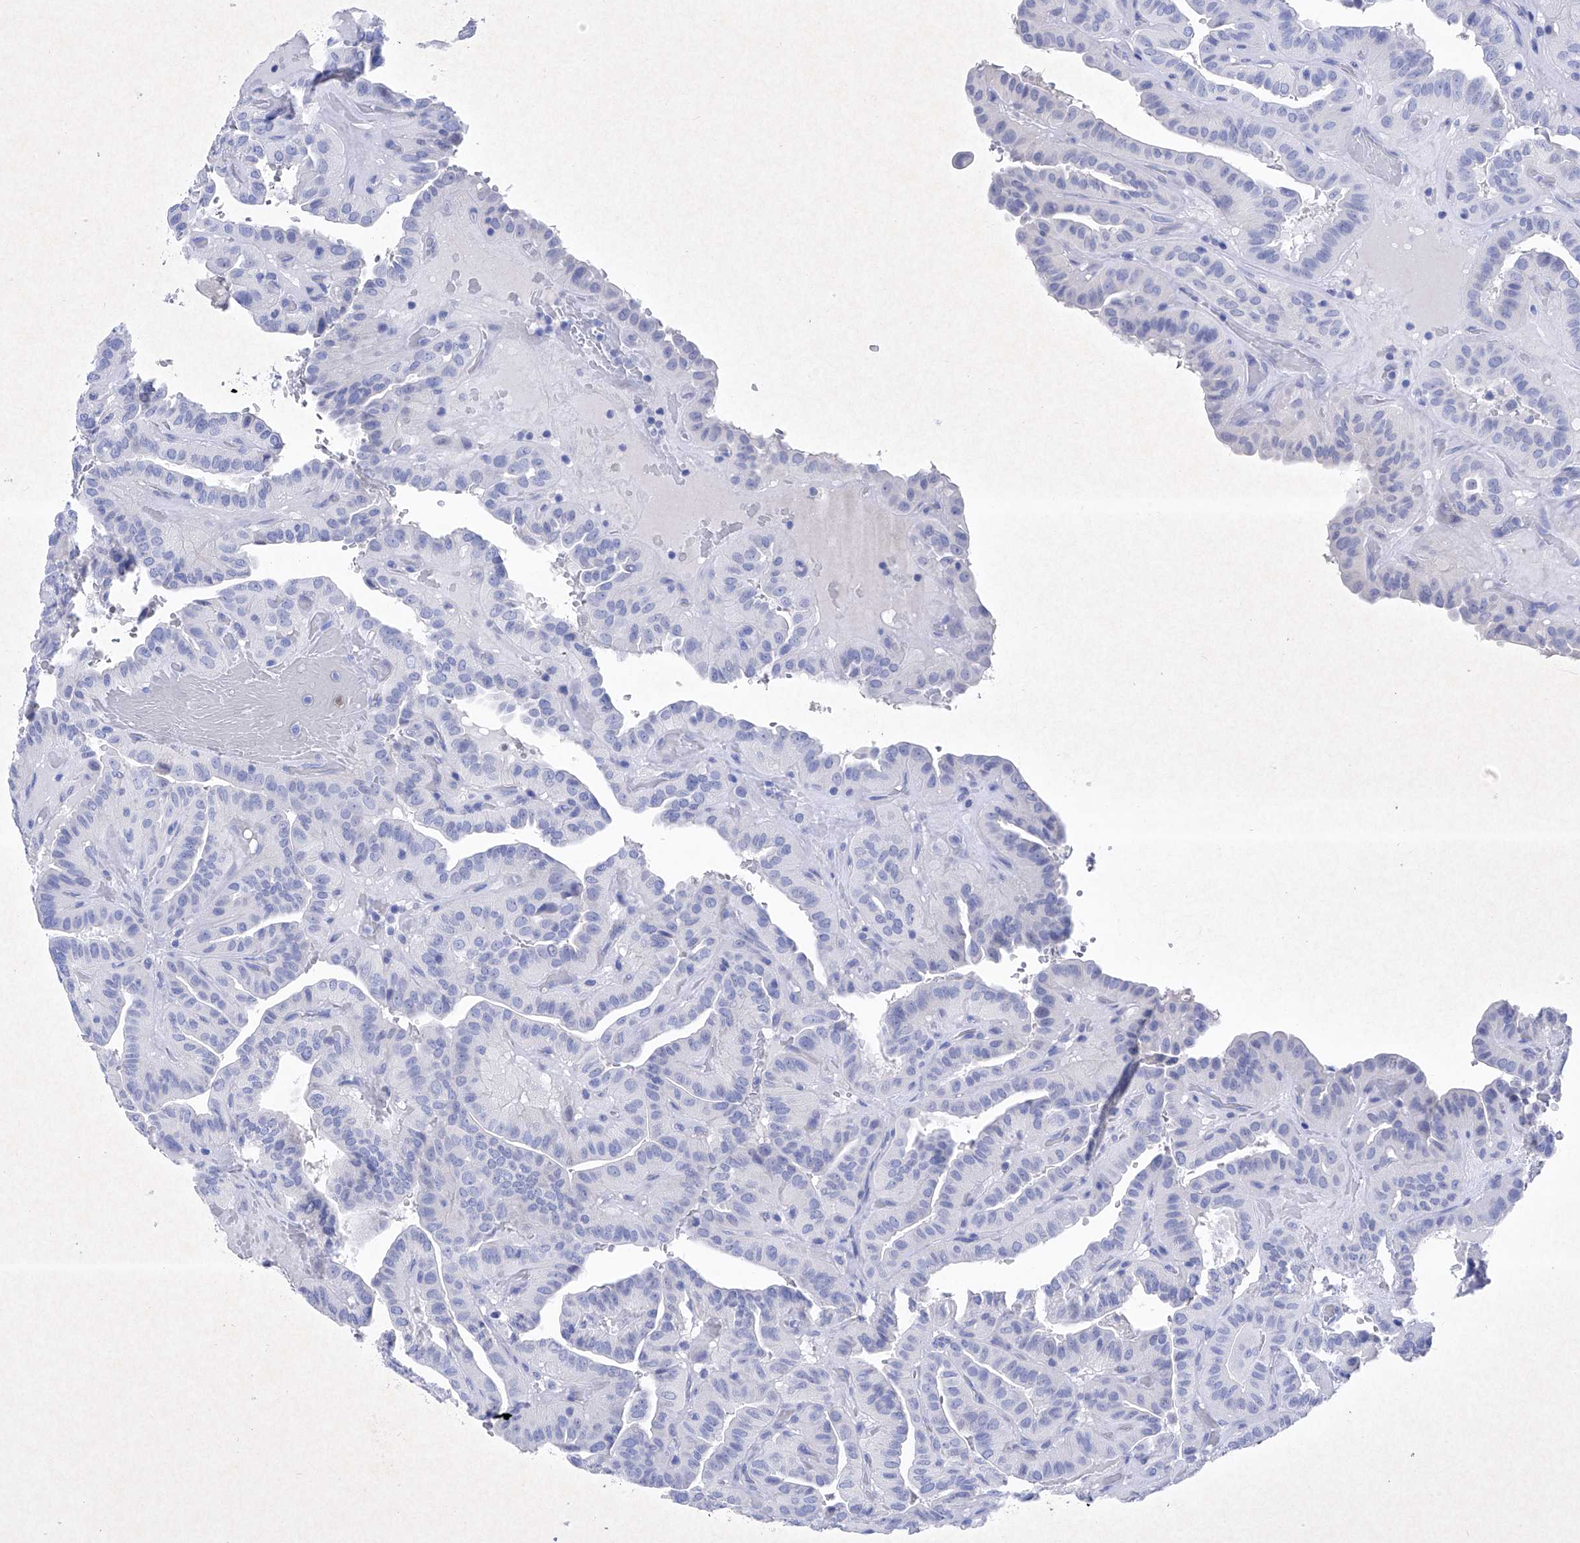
{"staining": {"intensity": "negative", "quantity": "none", "location": "none"}, "tissue": "thyroid cancer", "cell_type": "Tumor cells", "image_type": "cancer", "snomed": [{"axis": "morphology", "description": "Papillary adenocarcinoma, NOS"}, {"axis": "topography", "description": "Thyroid gland"}], "caption": "Human thyroid cancer stained for a protein using immunohistochemistry demonstrates no staining in tumor cells.", "gene": "BARX2", "patient": {"sex": "male", "age": 77}}